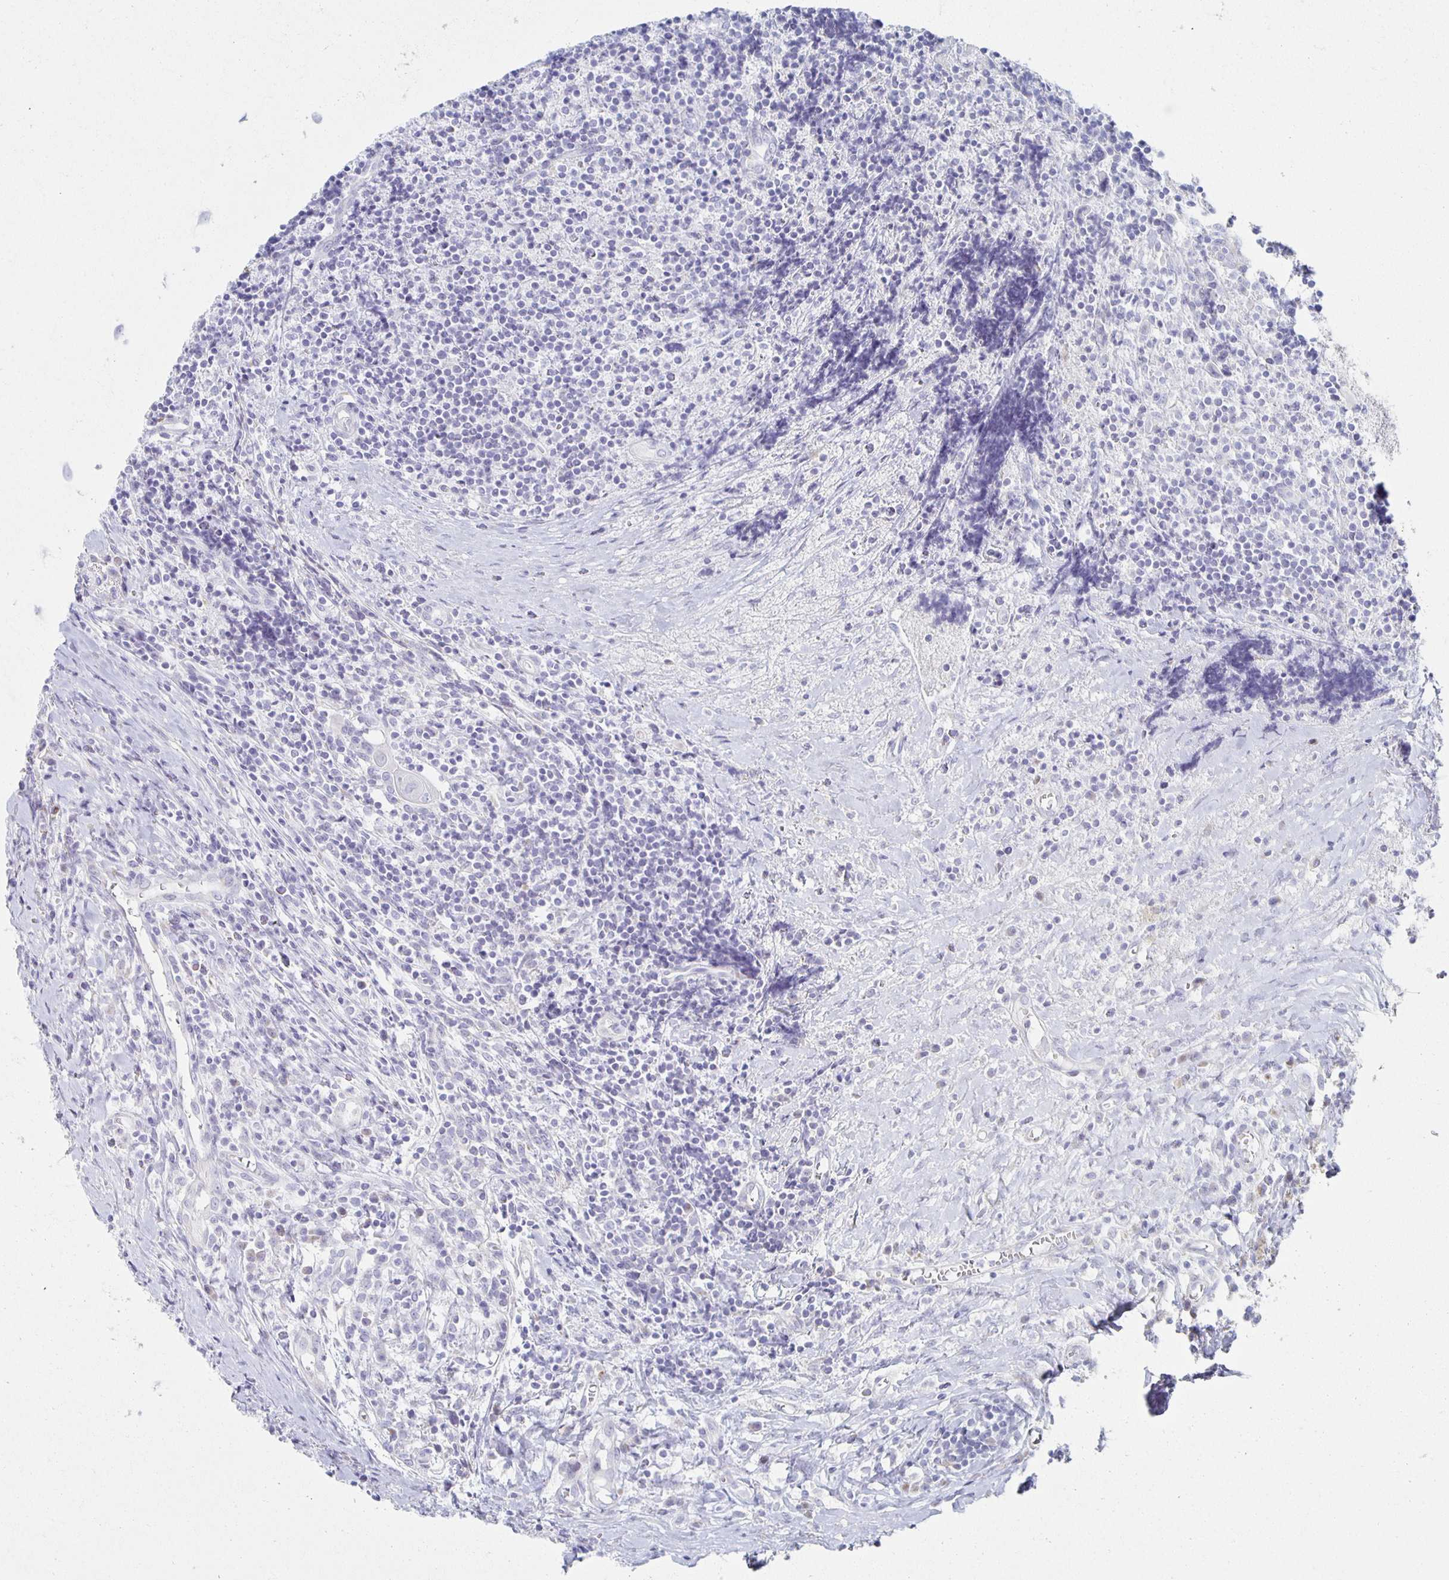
{"staining": {"intensity": "negative", "quantity": "none", "location": "none"}, "tissue": "lymphoma", "cell_type": "Tumor cells", "image_type": "cancer", "snomed": [{"axis": "morphology", "description": "Hodgkin's disease, NOS"}, {"axis": "topography", "description": "Thymus, NOS"}], "caption": "The histopathology image shows no staining of tumor cells in Hodgkin's disease.", "gene": "TEX44", "patient": {"sex": "female", "age": 17}}